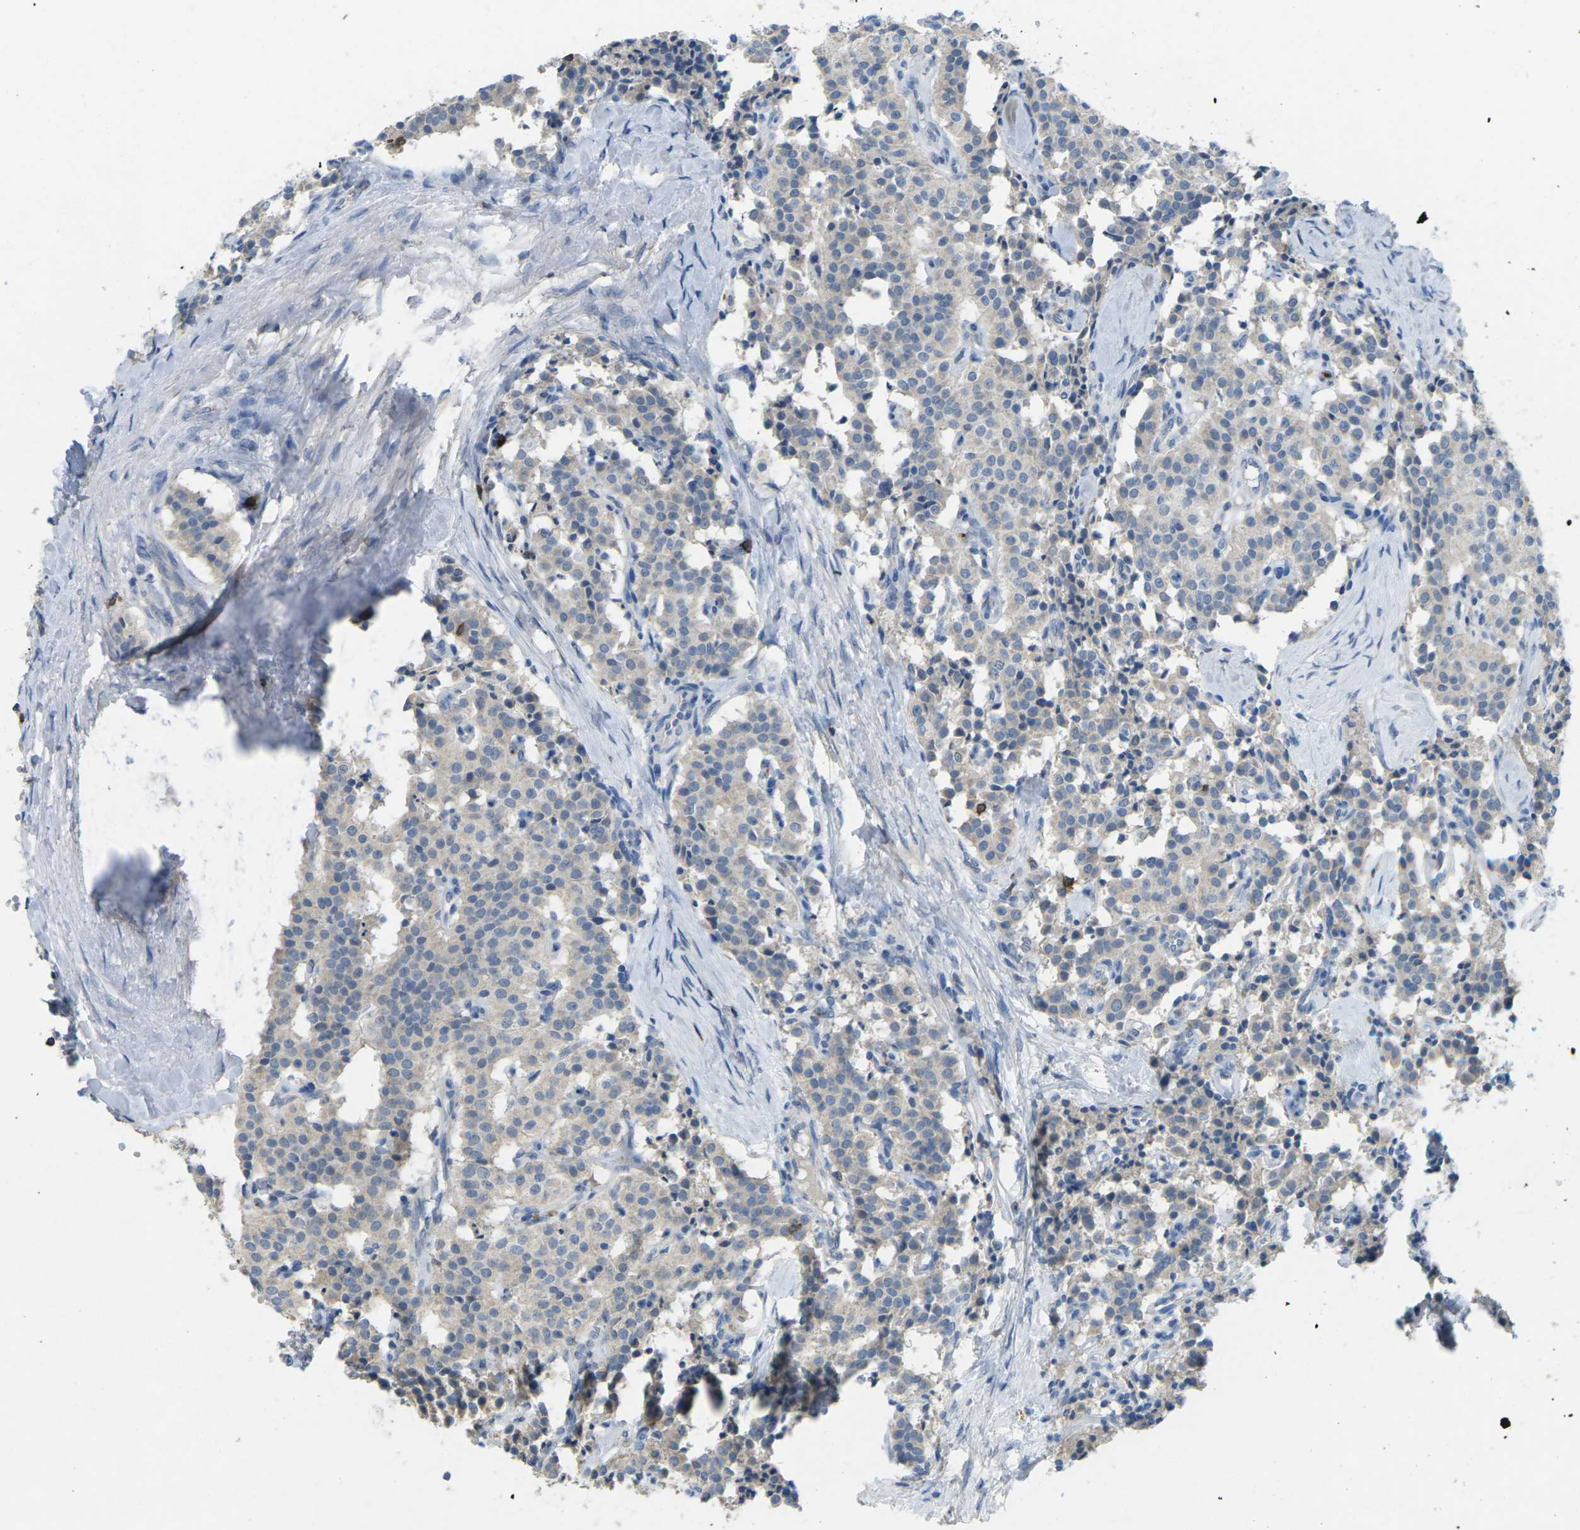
{"staining": {"intensity": "weak", "quantity": "<25%", "location": "cytoplasmic/membranous"}, "tissue": "carcinoid", "cell_type": "Tumor cells", "image_type": "cancer", "snomed": [{"axis": "morphology", "description": "Carcinoid, malignant, NOS"}, {"axis": "topography", "description": "Lung"}], "caption": "High power microscopy photomicrograph of an IHC photomicrograph of malignant carcinoid, revealing no significant positivity in tumor cells.", "gene": "CD19", "patient": {"sex": "male", "age": 30}}